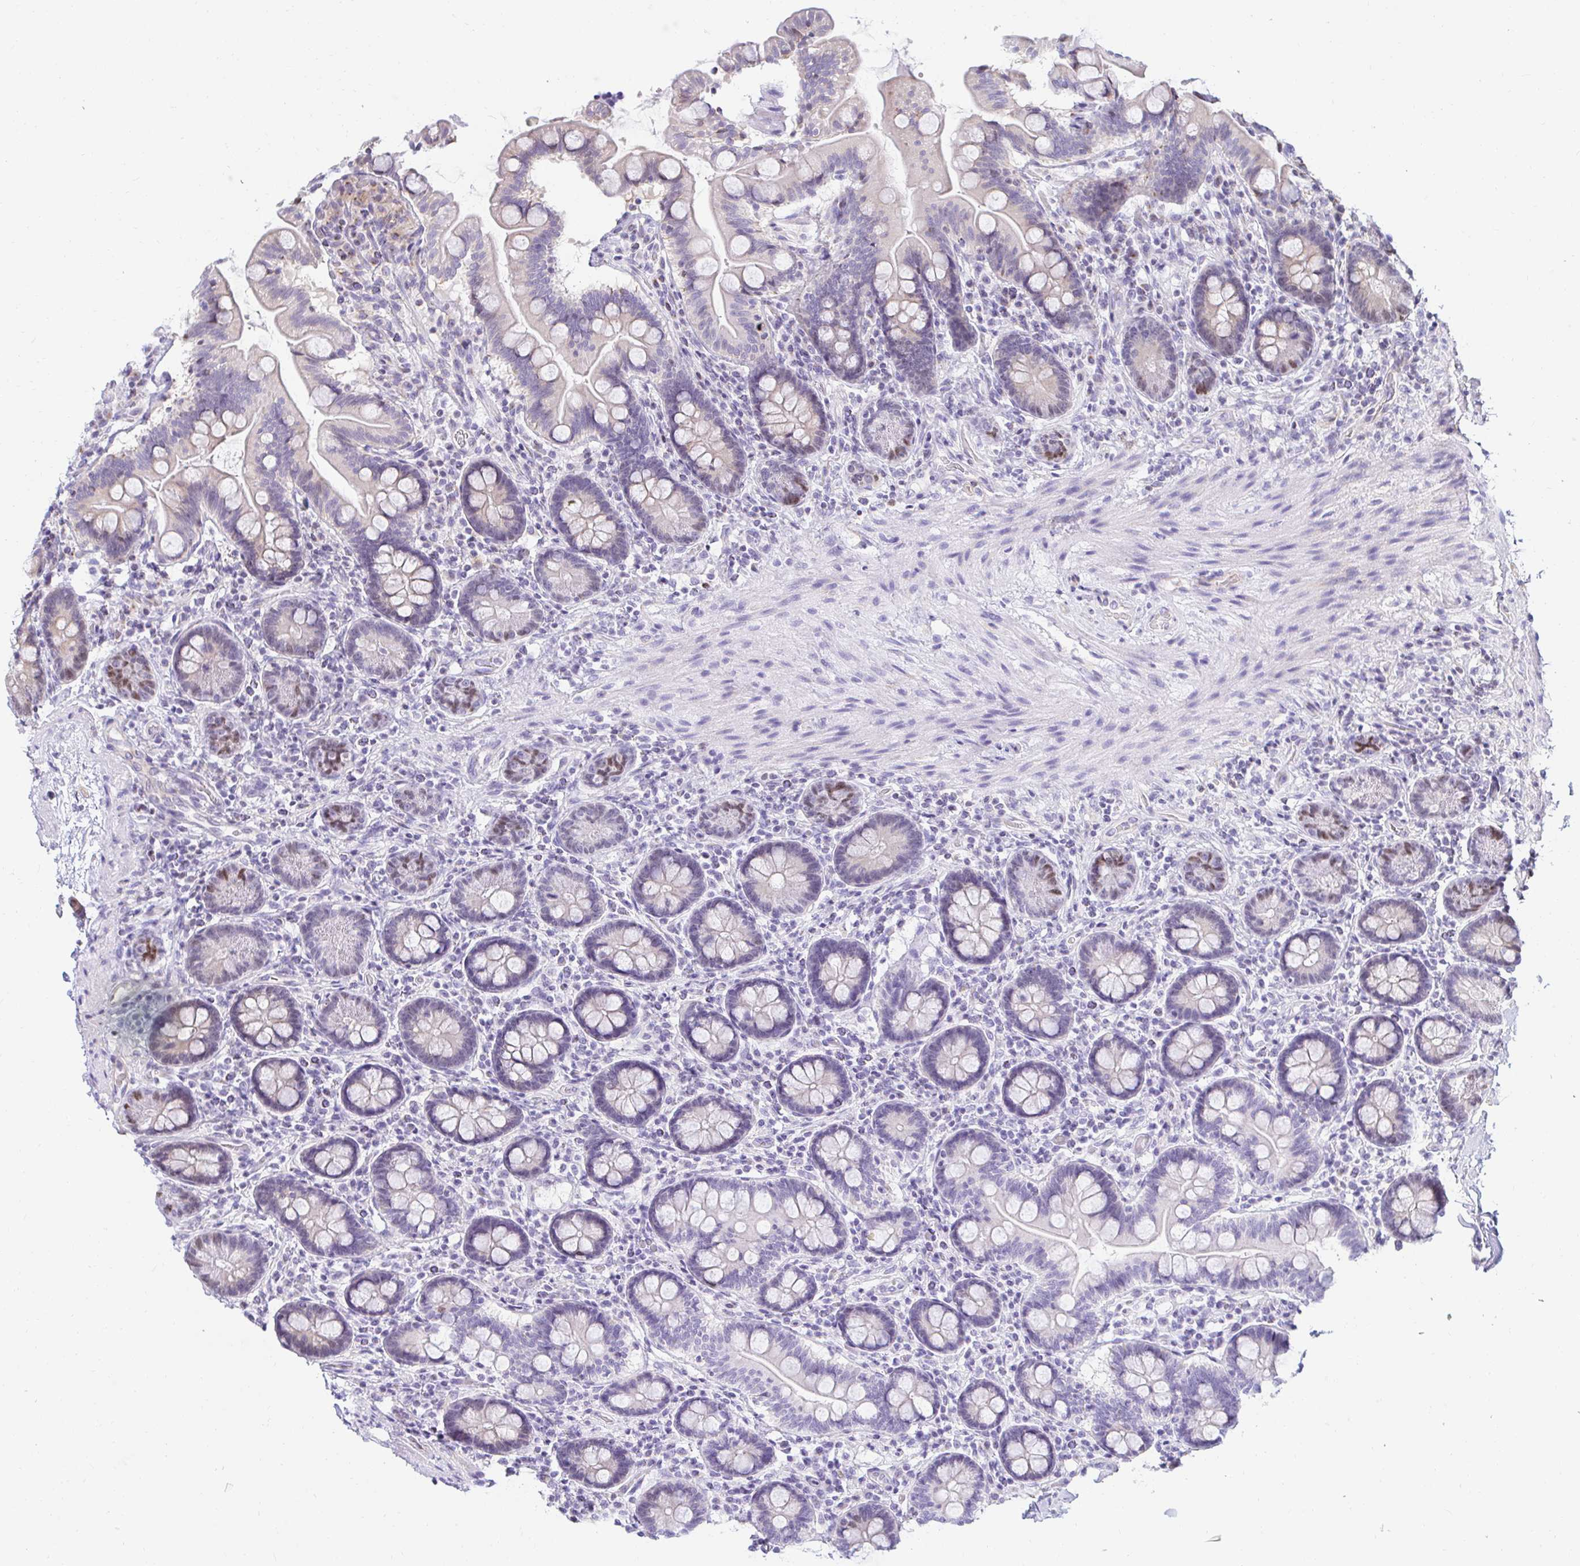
{"staining": {"intensity": "weak", "quantity": "<25%", "location": "nuclear"}, "tissue": "small intestine", "cell_type": "Glandular cells", "image_type": "normal", "snomed": [{"axis": "morphology", "description": "Normal tissue, NOS"}, {"axis": "topography", "description": "Small intestine"}], "caption": "This is a photomicrograph of immunohistochemistry (IHC) staining of unremarkable small intestine, which shows no positivity in glandular cells. The staining is performed using DAB brown chromogen with nuclei counter-stained in using hematoxylin.", "gene": "CAPSL", "patient": {"sex": "female", "age": 64}}